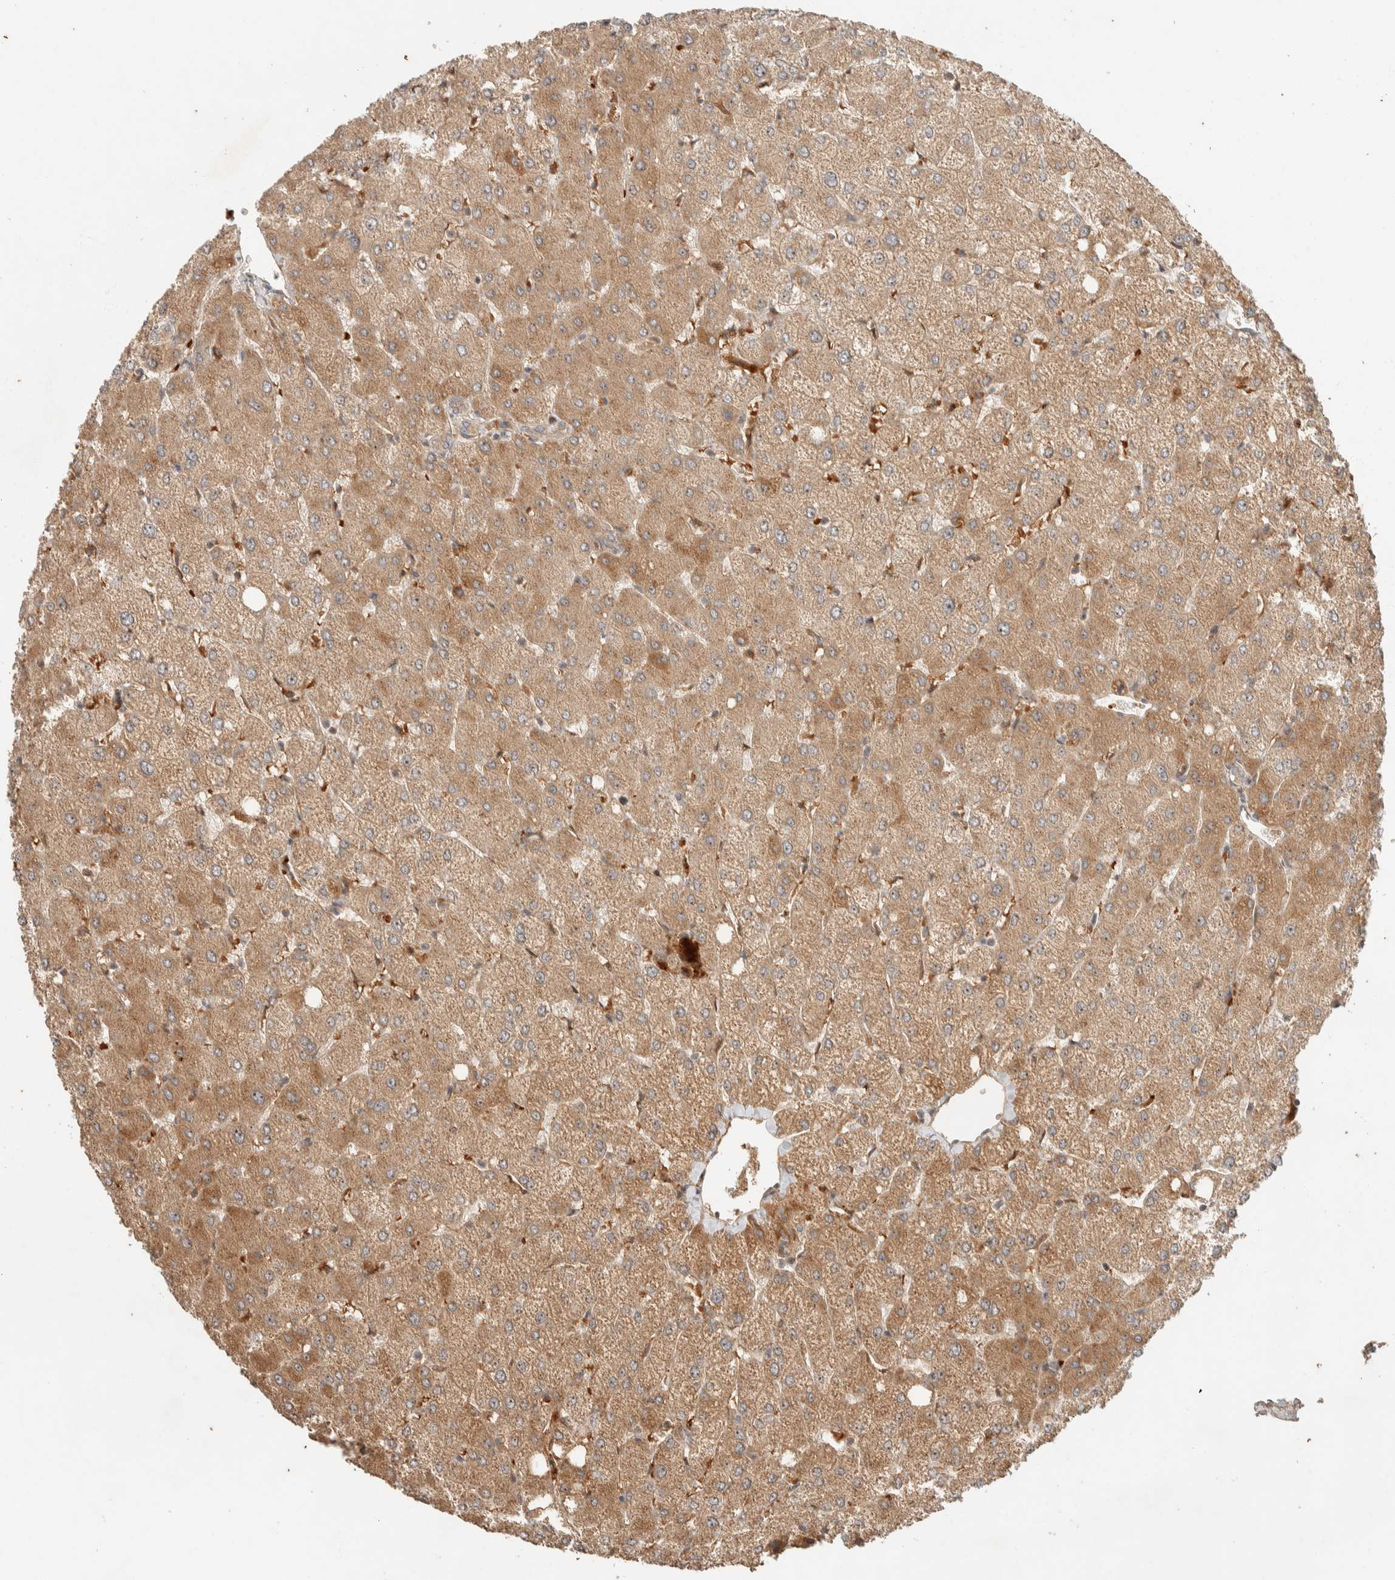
{"staining": {"intensity": "weak", "quantity": ">75%", "location": "cytoplasmic/membranous"}, "tissue": "liver", "cell_type": "Cholangiocytes", "image_type": "normal", "snomed": [{"axis": "morphology", "description": "Normal tissue, NOS"}, {"axis": "topography", "description": "Liver"}], "caption": "The immunohistochemical stain highlights weak cytoplasmic/membranous staining in cholangiocytes of normal liver. The staining was performed using DAB to visualize the protein expression in brown, while the nuclei were stained in blue with hematoxylin (Magnification: 20x).", "gene": "ZBTB2", "patient": {"sex": "female", "age": 54}}